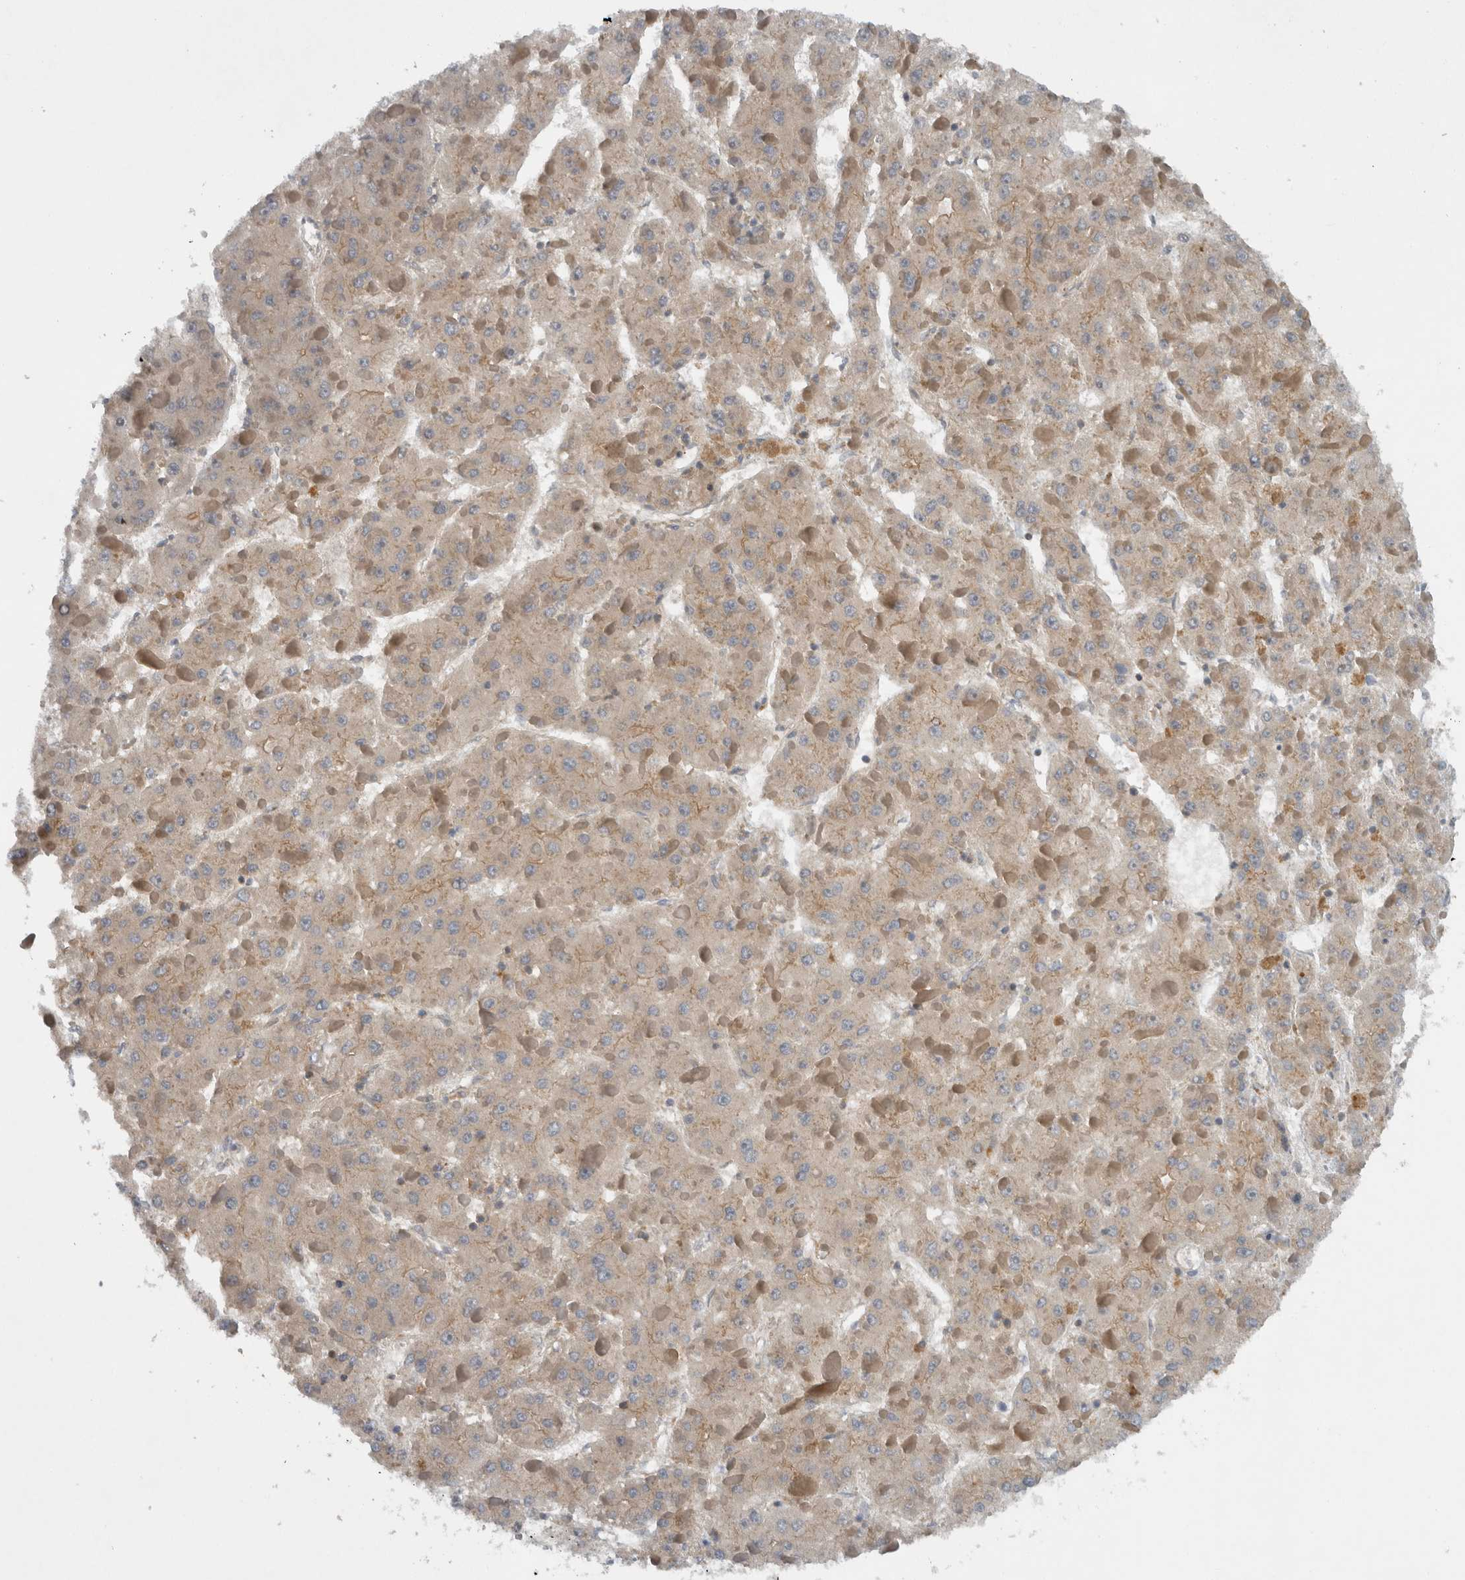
{"staining": {"intensity": "weak", "quantity": "<25%", "location": "cytoplasmic/membranous"}, "tissue": "liver cancer", "cell_type": "Tumor cells", "image_type": "cancer", "snomed": [{"axis": "morphology", "description": "Carcinoma, Hepatocellular, NOS"}, {"axis": "topography", "description": "Liver"}], "caption": "A photomicrograph of human liver cancer is negative for staining in tumor cells. Brightfield microscopy of IHC stained with DAB (brown) and hematoxylin (blue), captured at high magnification.", "gene": "SCARA5", "patient": {"sex": "female", "age": 73}}